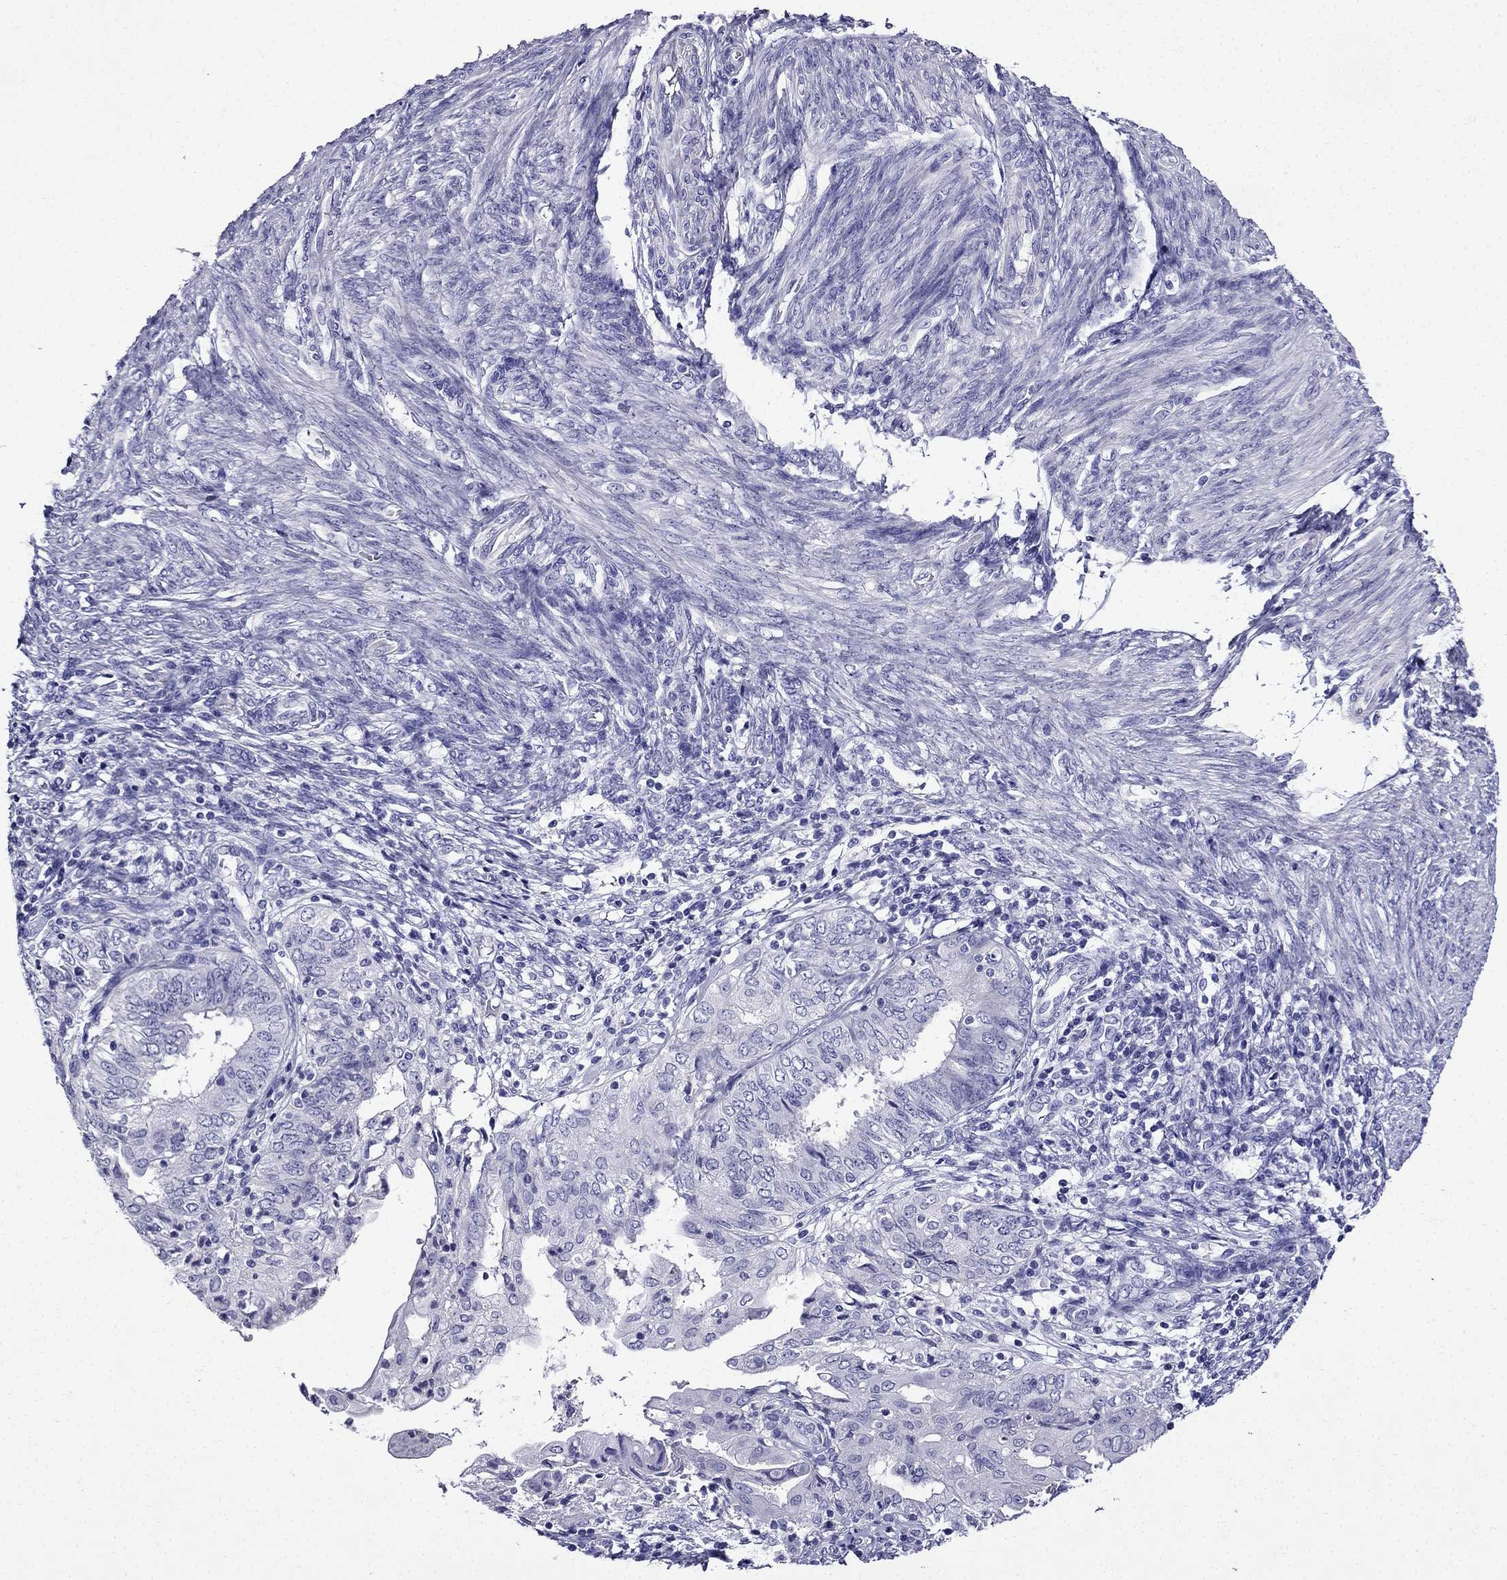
{"staining": {"intensity": "negative", "quantity": "none", "location": "none"}, "tissue": "endometrial cancer", "cell_type": "Tumor cells", "image_type": "cancer", "snomed": [{"axis": "morphology", "description": "Adenocarcinoma, NOS"}, {"axis": "topography", "description": "Endometrium"}], "caption": "Micrograph shows no protein staining in tumor cells of endometrial cancer (adenocarcinoma) tissue.", "gene": "ERC2", "patient": {"sex": "female", "age": 68}}